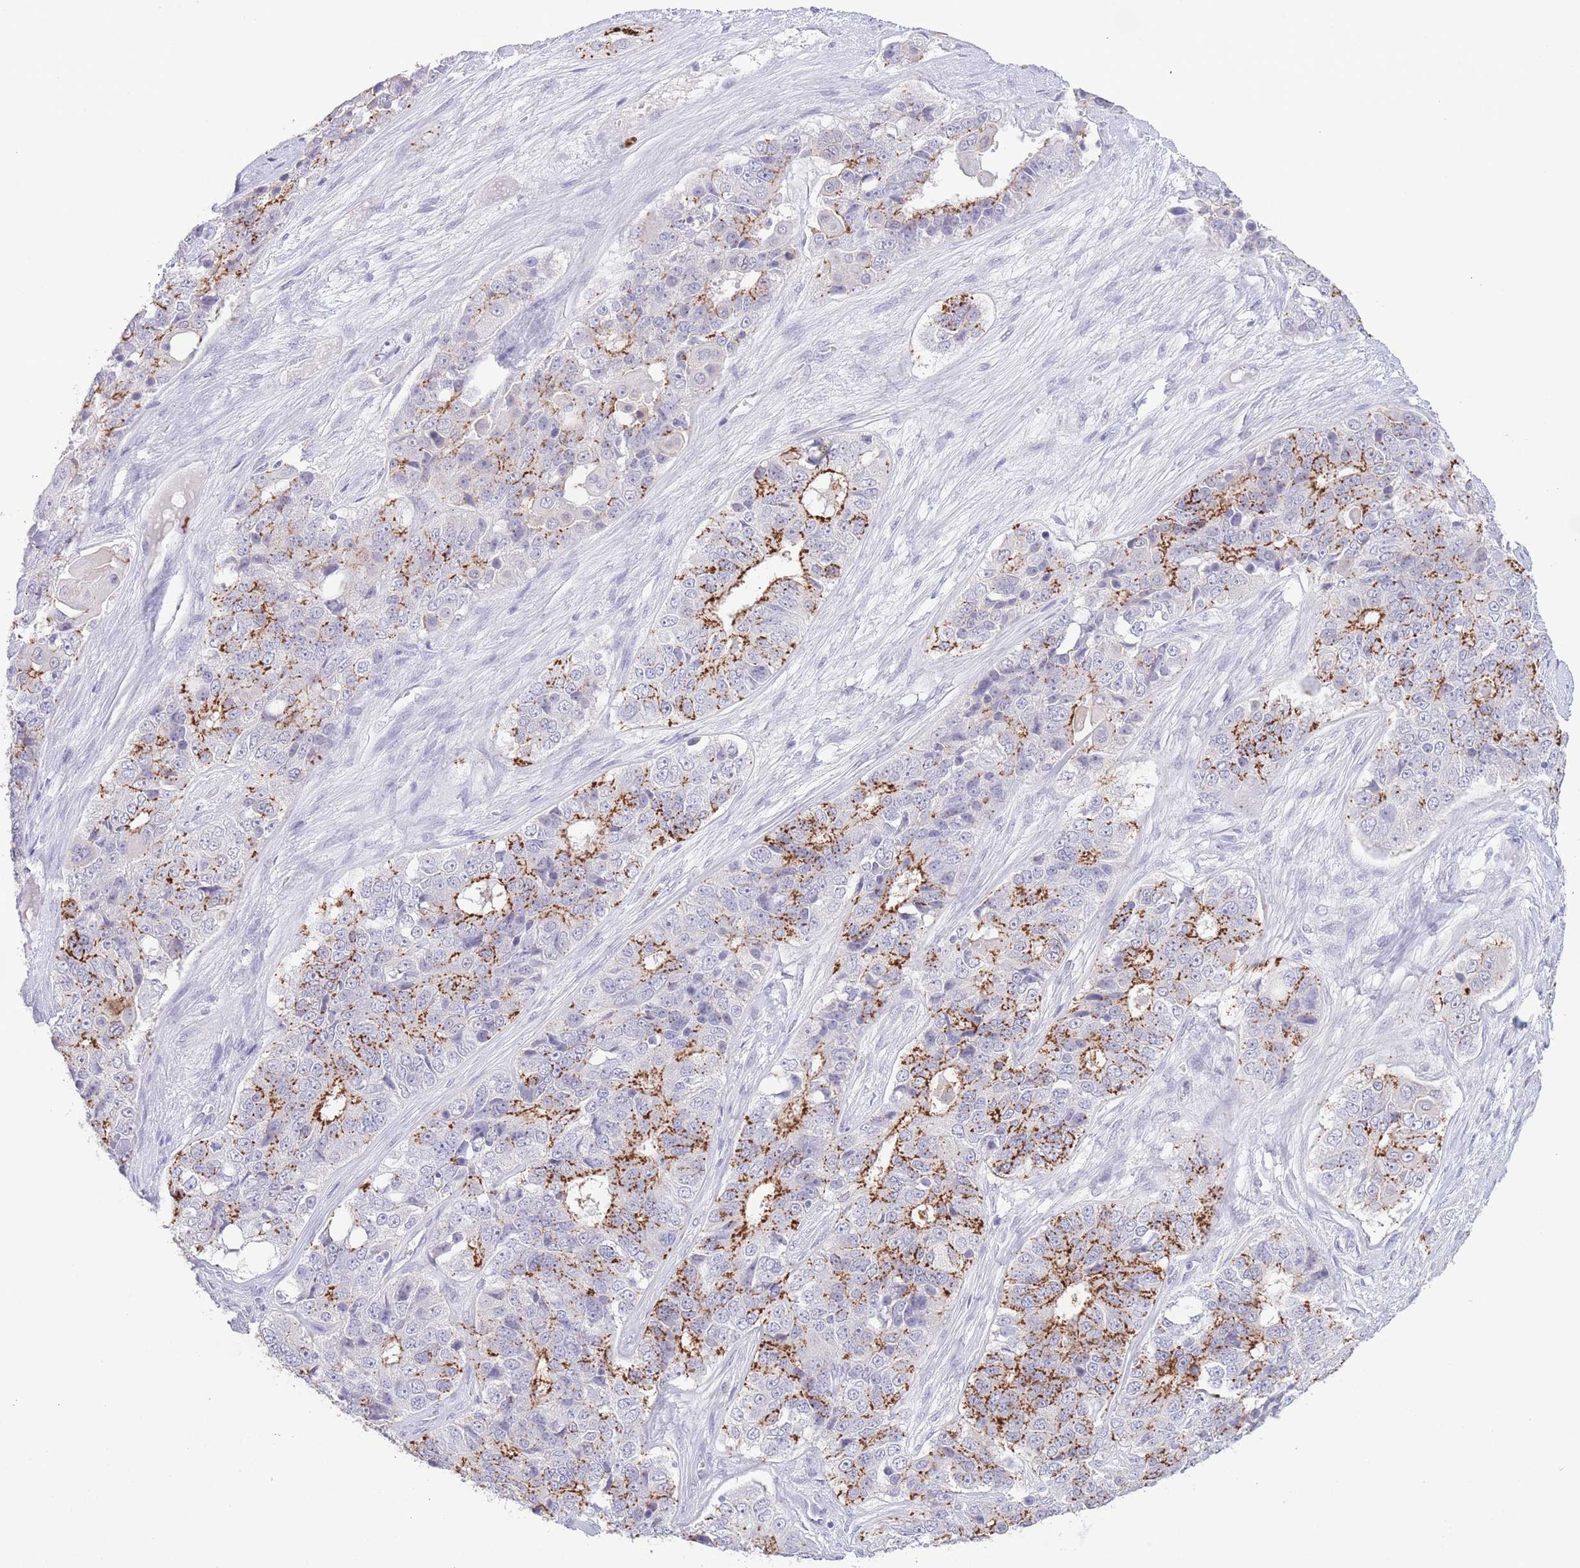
{"staining": {"intensity": "strong", "quantity": "25%-75%", "location": "cytoplasmic/membranous"}, "tissue": "ovarian cancer", "cell_type": "Tumor cells", "image_type": "cancer", "snomed": [{"axis": "morphology", "description": "Carcinoma, endometroid"}, {"axis": "topography", "description": "Ovary"}], "caption": "IHC micrograph of human ovarian cancer (endometroid carcinoma) stained for a protein (brown), which shows high levels of strong cytoplasmic/membranous staining in about 25%-75% of tumor cells.", "gene": "LCLAT1", "patient": {"sex": "female", "age": 51}}